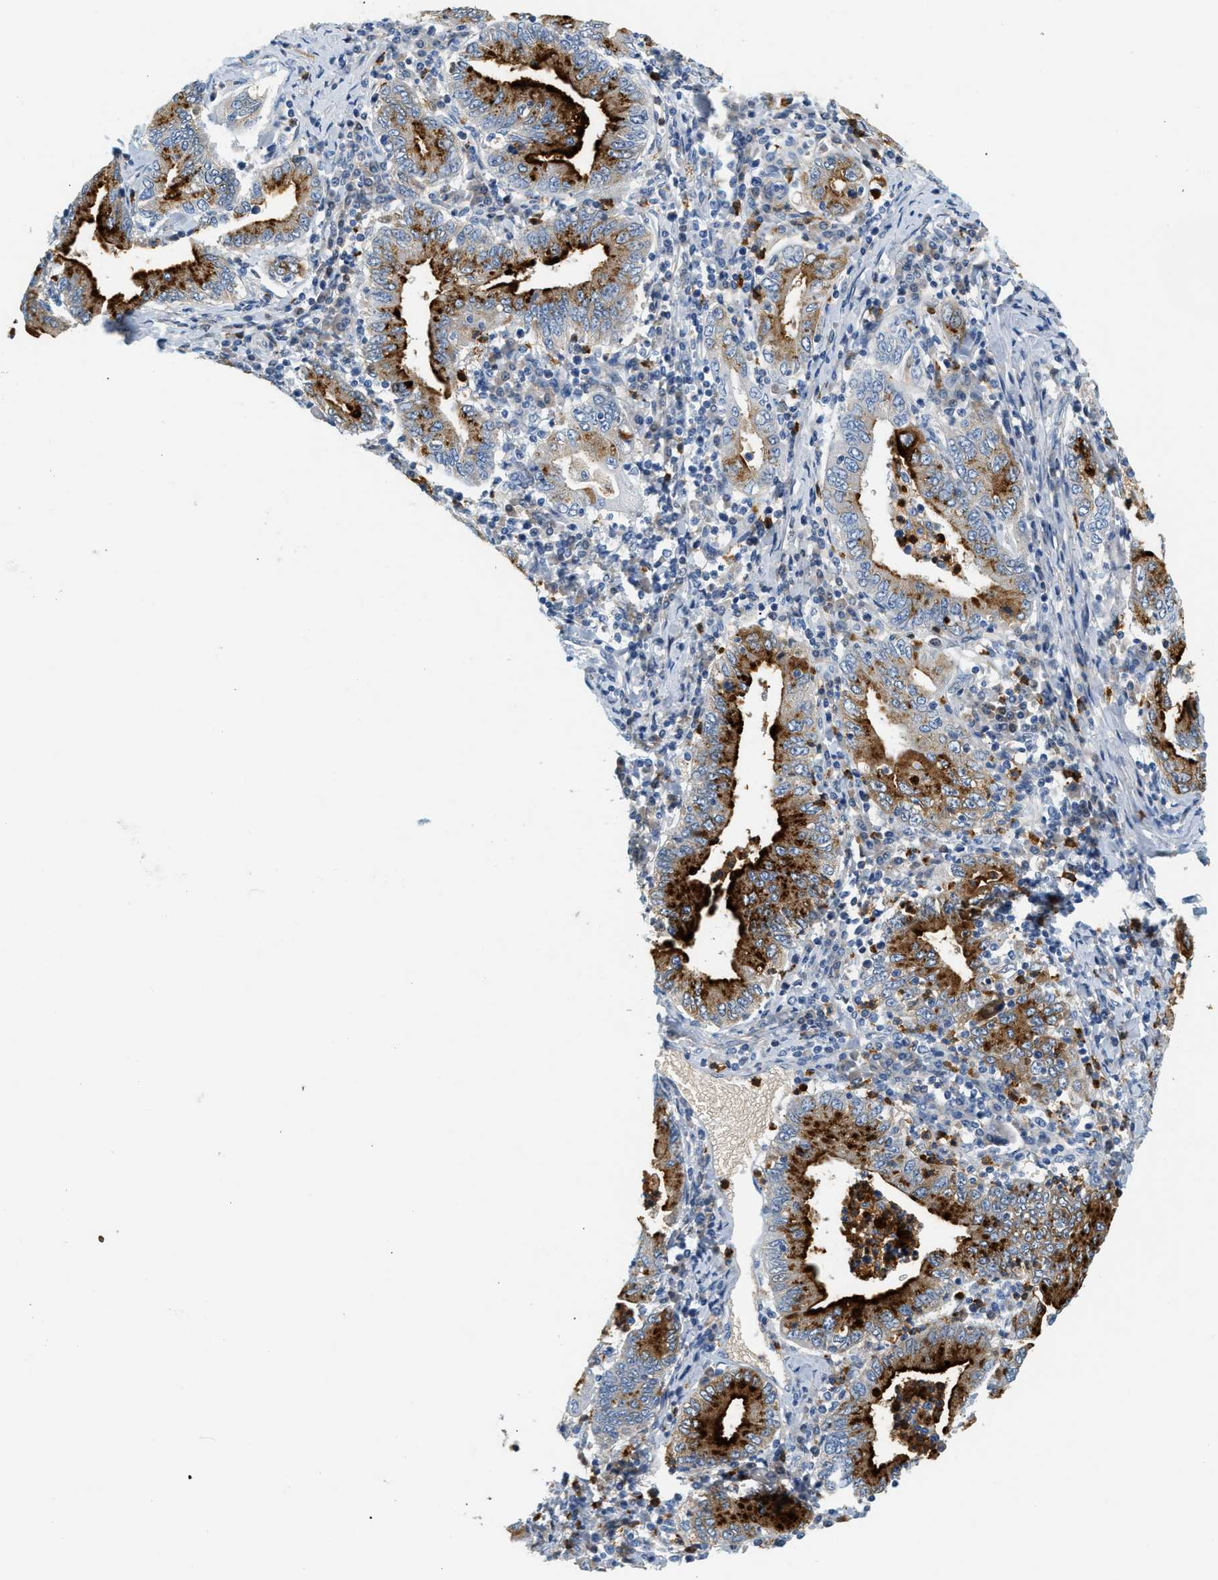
{"staining": {"intensity": "strong", "quantity": "25%-75%", "location": "cytoplasmic/membranous"}, "tissue": "stomach cancer", "cell_type": "Tumor cells", "image_type": "cancer", "snomed": [{"axis": "morphology", "description": "Normal tissue, NOS"}, {"axis": "morphology", "description": "Adenocarcinoma, NOS"}, {"axis": "topography", "description": "Esophagus"}, {"axis": "topography", "description": "Stomach, upper"}, {"axis": "topography", "description": "Peripheral nerve tissue"}], "caption": "A micrograph showing strong cytoplasmic/membranous positivity in approximately 25%-75% of tumor cells in adenocarcinoma (stomach), as visualized by brown immunohistochemical staining.", "gene": "LCN2", "patient": {"sex": "male", "age": 62}}